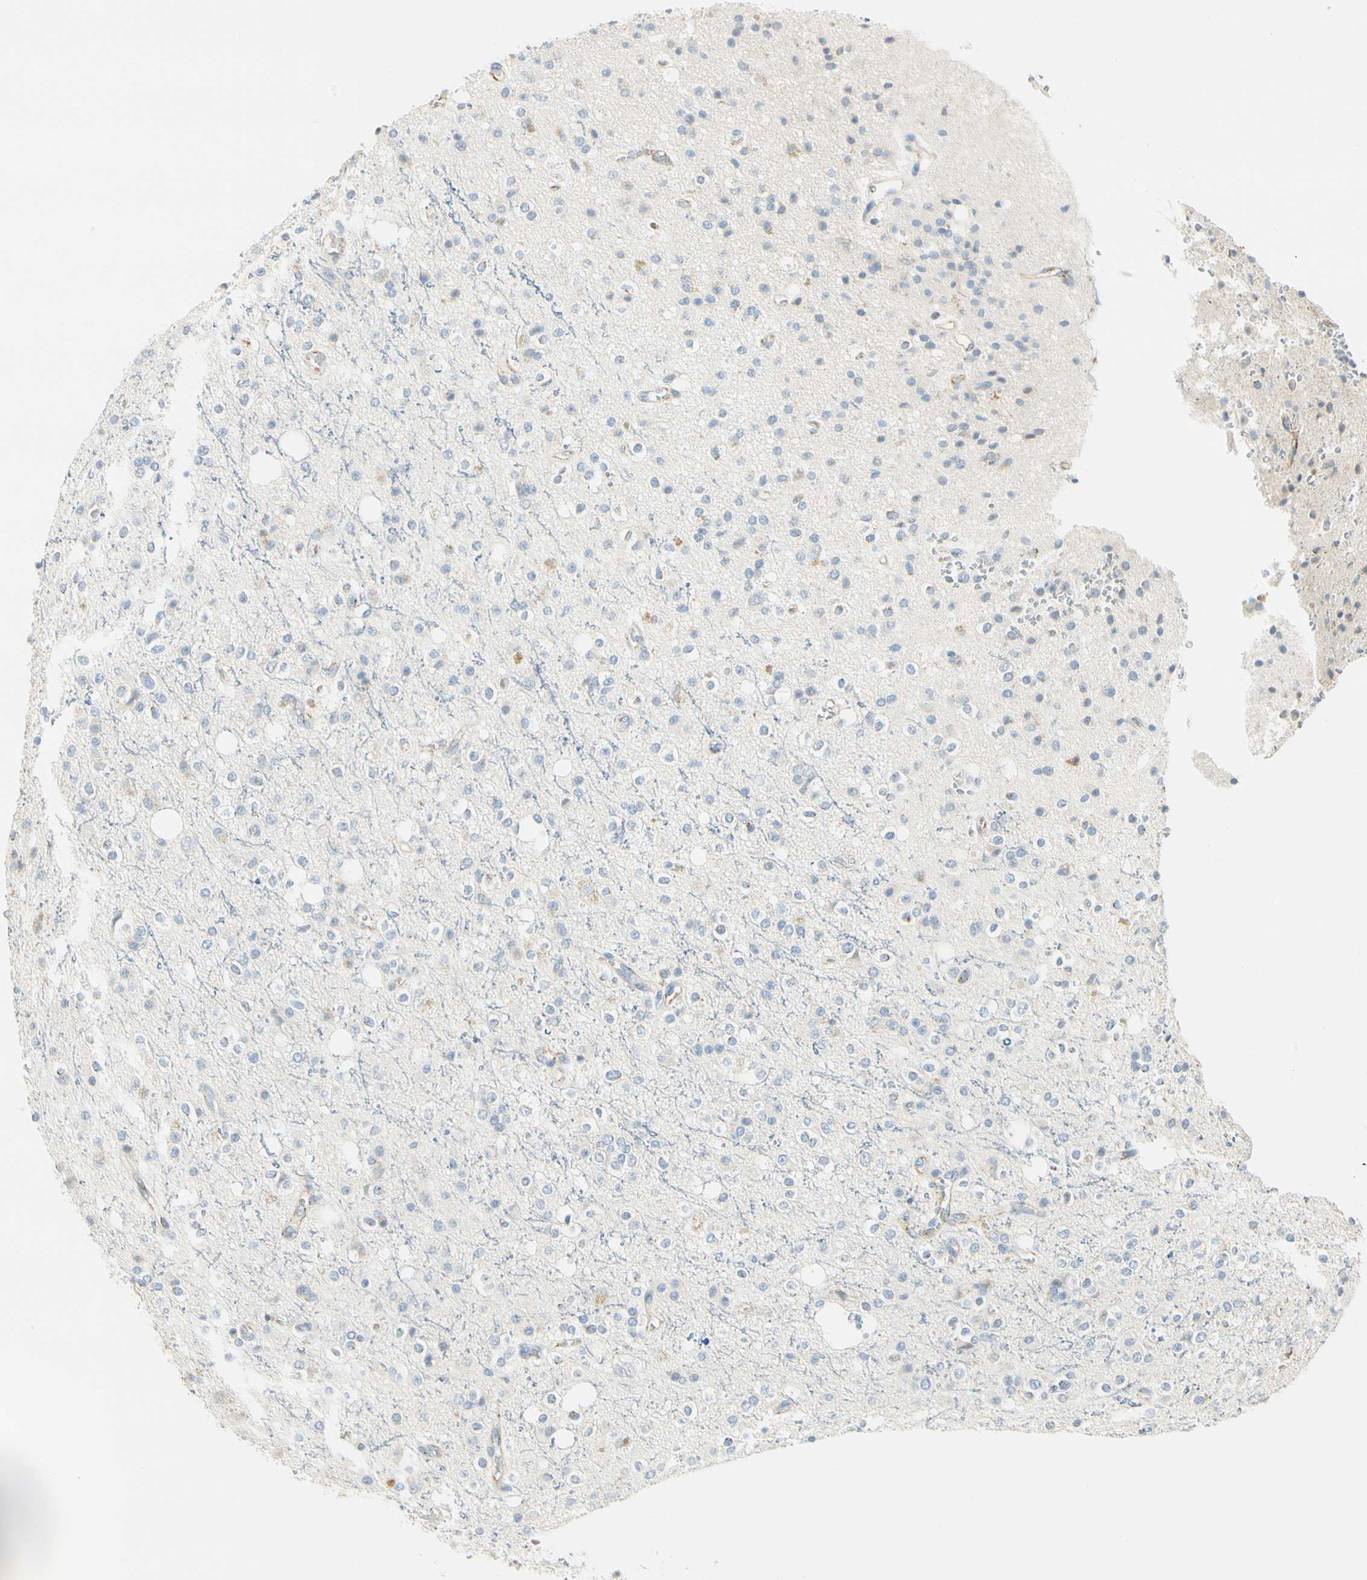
{"staining": {"intensity": "weak", "quantity": "<25%", "location": "cytoplasmic/membranous"}, "tissue": "glioma", "cell_type": "Tumor cells", "image_type": "cancer", "snomed": [{"axis": "morphology", "description": "Glioma, malignant, High grade"}, {"axis": "topography", "description": "Brain"}], "caption": "Immunohistochemistry of human glioma reveals no expression in tumor cells.", "gene": "VPS9D1", "patient": {"sex": "male", "age": 47}}